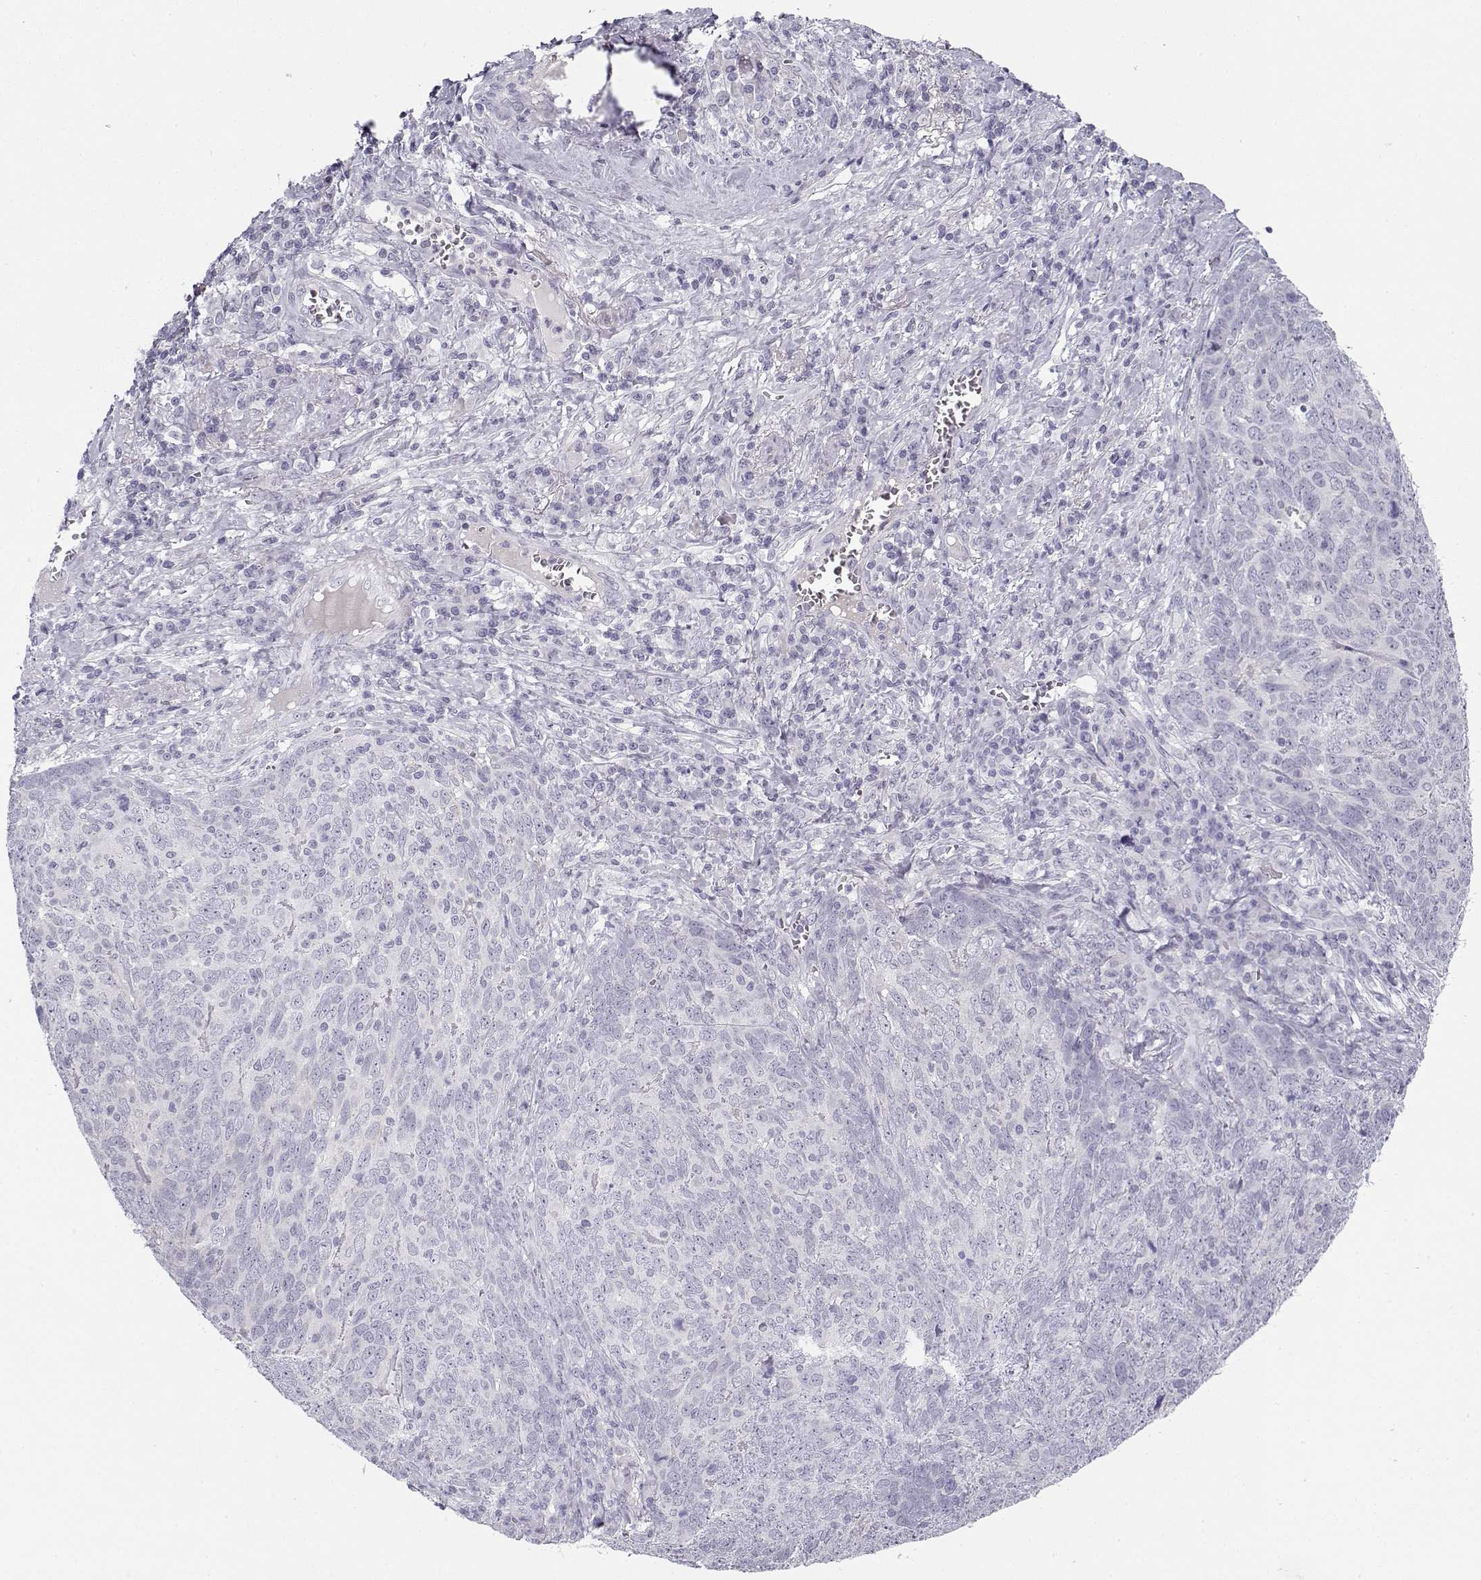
{"staining": {"intensity": "negative", "quantity": "none", "location": "none"}, "tissue": "skin cancer", "cell_type": "Tumor cells", "image_type": "cancer", "snomed": [{"axis": "morphology", "description": "Squamous cell carcinoma, NOS"}, {"axis": "topography", "description": "Skin"}, {"axis": "topography", "description": "Anal"}], "caption": "Immunohistochemical staining of skin cancer shows no significant expression in tumor cells. Brightfield microscopy of IHC stained with DAB (brown) and hematoxylin (blue), captured at high magnification.", "gene": "CREB3L3", "patient": {"sex": "female", "age": 51}}